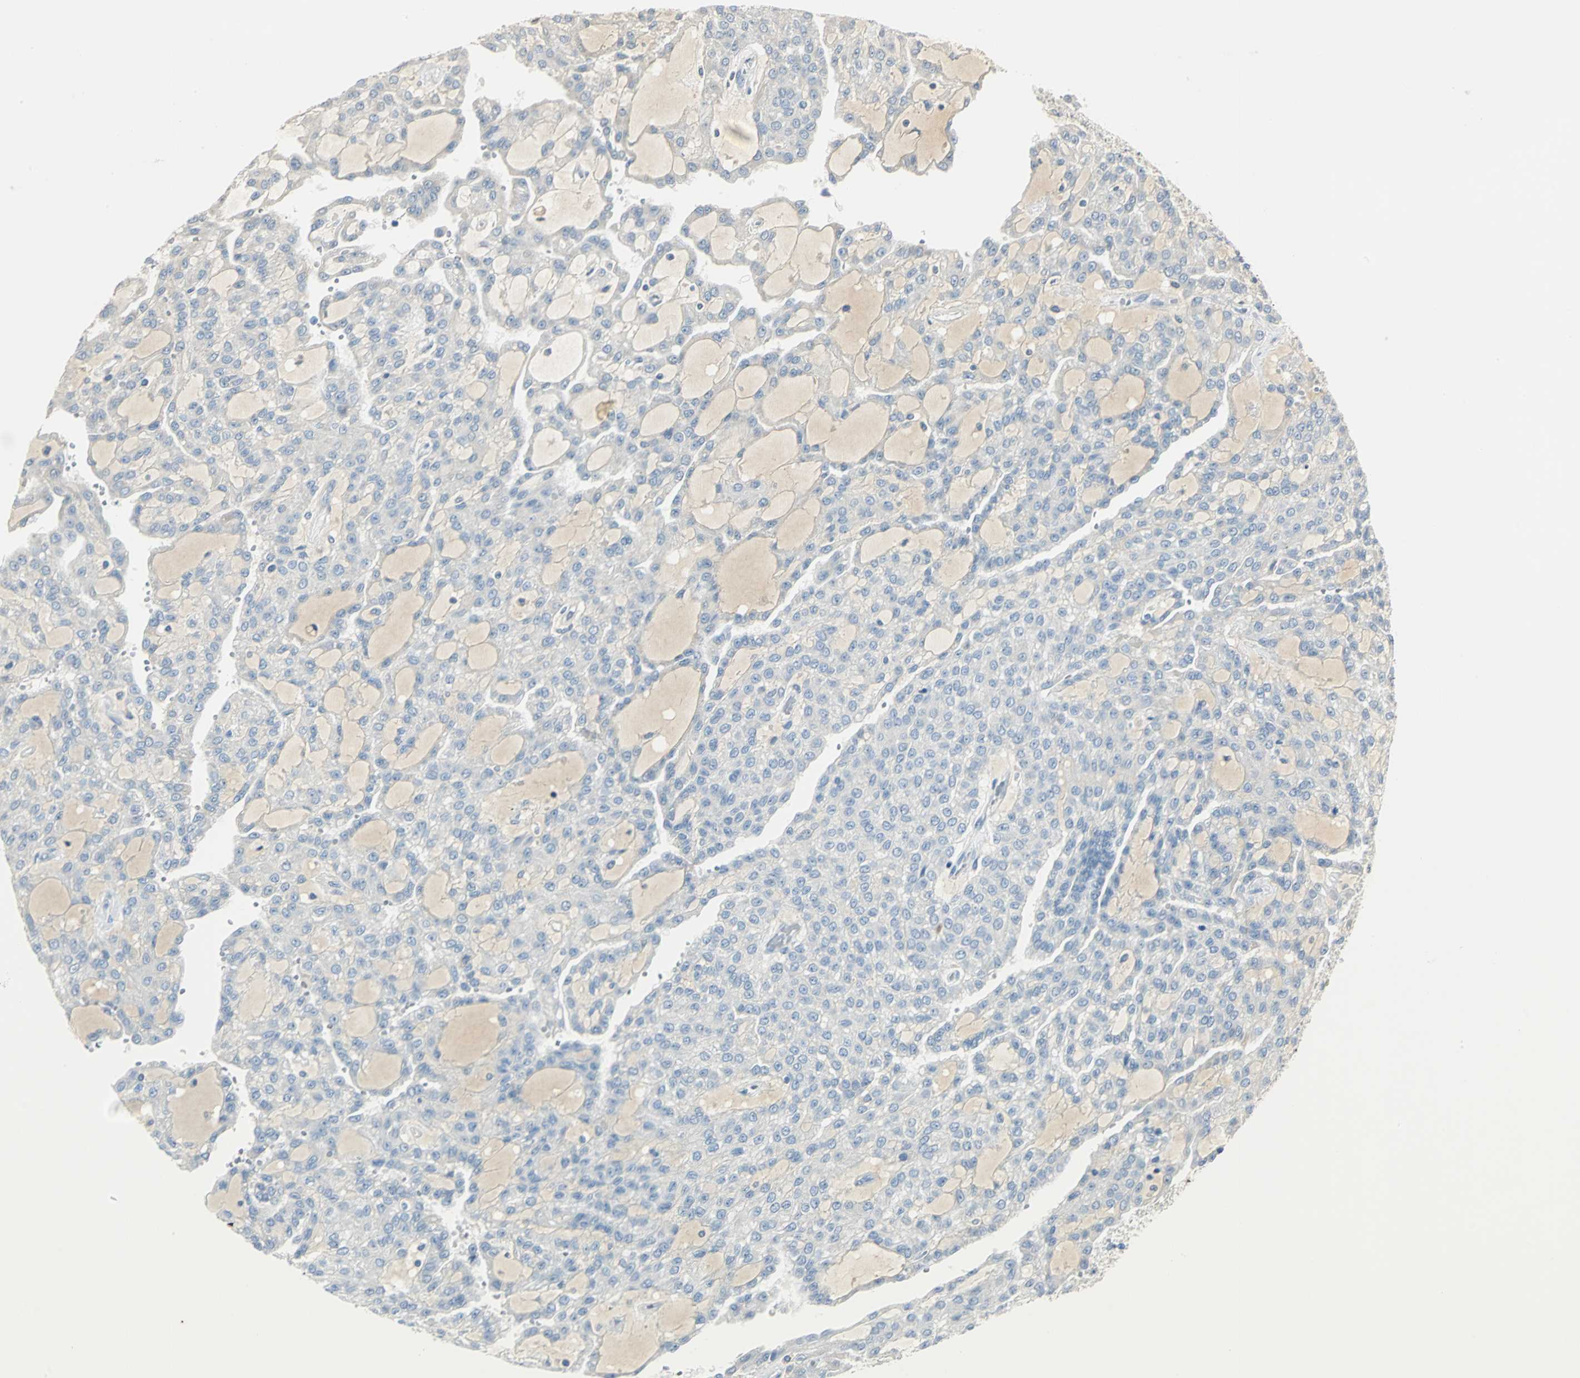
{"staining": {"intensity": "negative", "quantity": "none", "location": "none"}, "tissue": "renal cancer", "cell_type": "Tumor cells", "image_type": "cancer", "snomed": [{"axis": "morphology", "description": "Adenocarcinoma, NOS"}, {"axis": "topography", "description": "Kidney"}], "caption": "Immunohistochemistry of renal cancer (adenocarcinoma) reveals no positivity in tumor cells.", "gene": "PROC", "patient": {"sex": "male", "age": 63}}